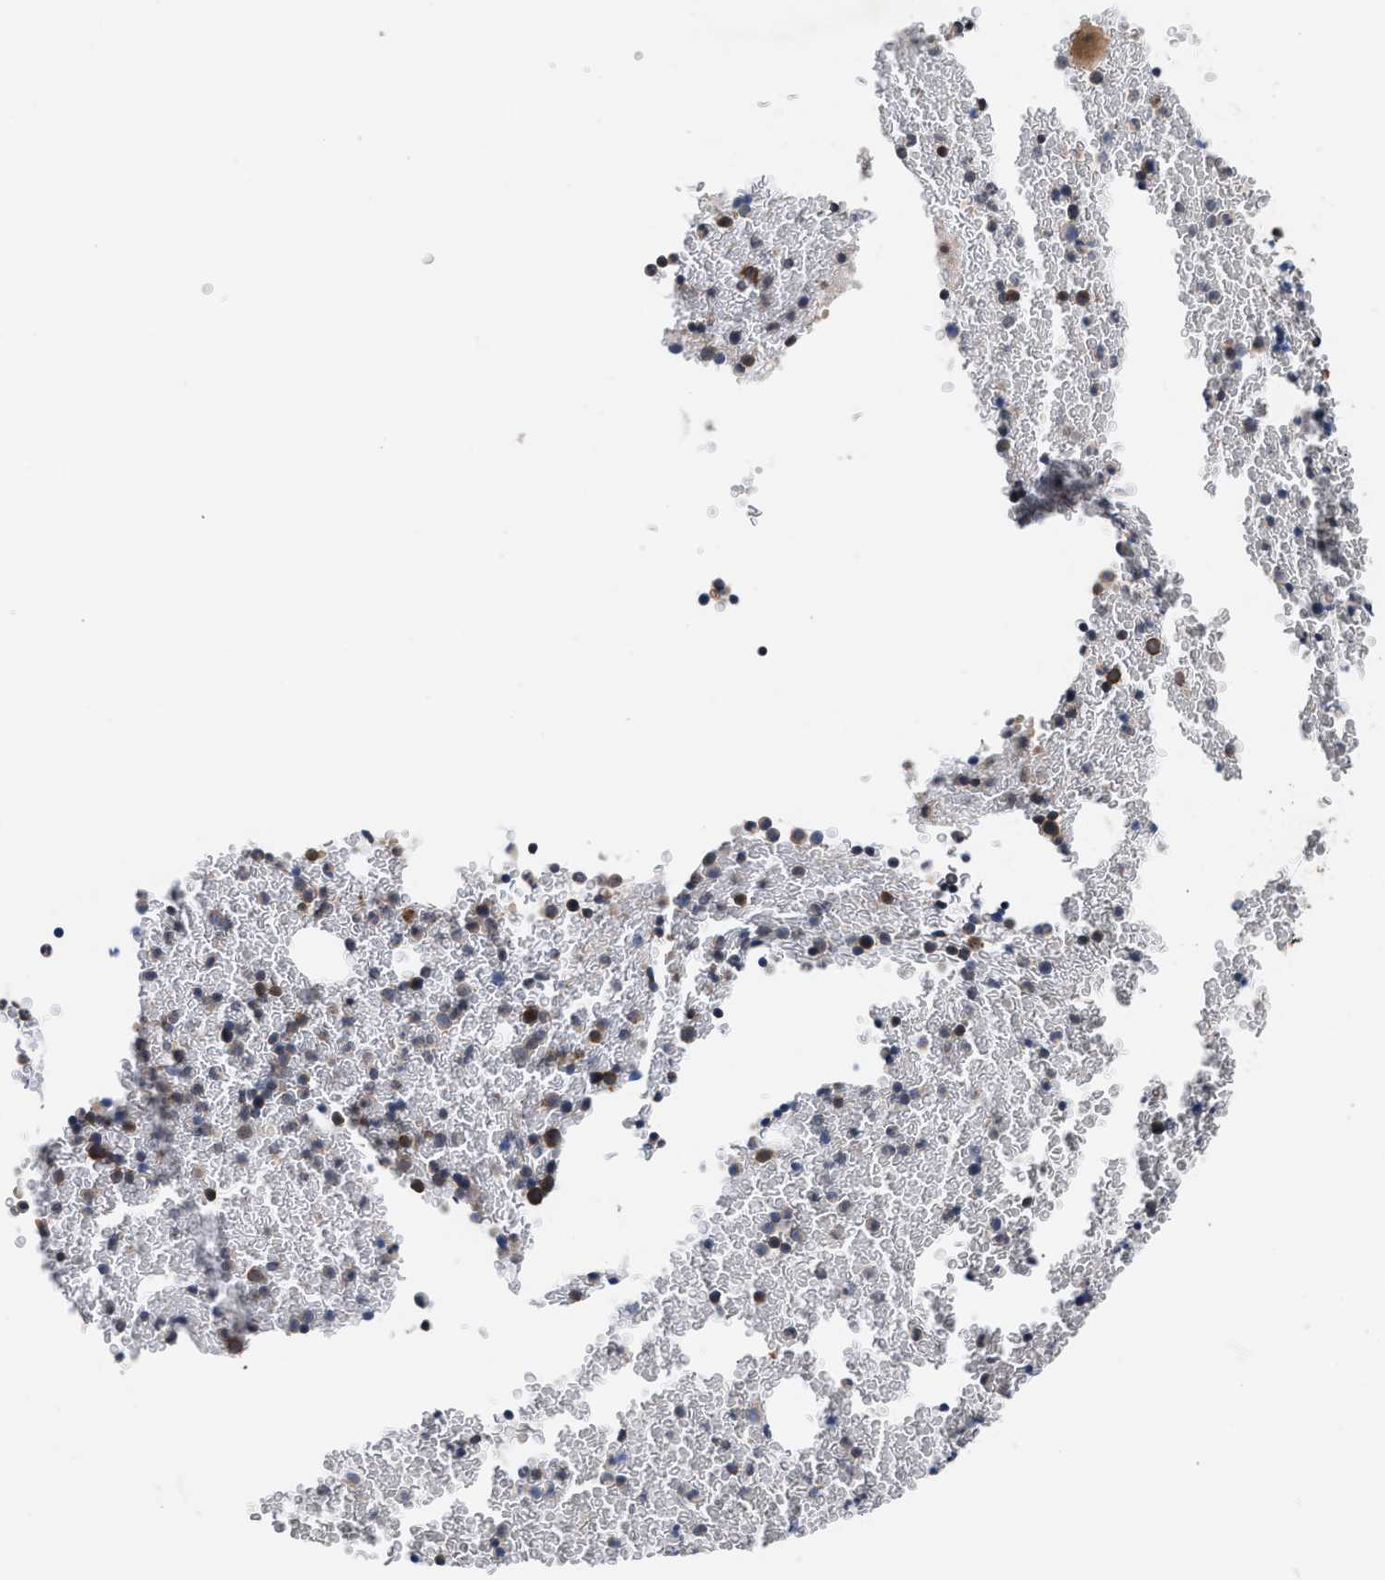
{"staining": {"intensity": "moderate", "quantity": ">75%", "location": "cytoplasmic/membranous"}, "tissue": "bone marrow", "cell_type": "Hematopoietic cells", "image_type": "normal", "snomed": [{"axis": "morphology", "description": "Normal tissue, NOS"}, {"axis": "morphology", "description": "Inflammation, NOS"}, {"axis": "topography", "description": "Bone marrow"}], "caption": "Hematopoietic cells reveal medium levels of moderate cytoplasmic/membranous expression in approximately >75% of cells in benign bone marrow. (brown staining indicates protein expression, while blue staining denotes nuclei).", "gene": "LAPTM4B", "patient": {"sex": "female", "age": 17}}